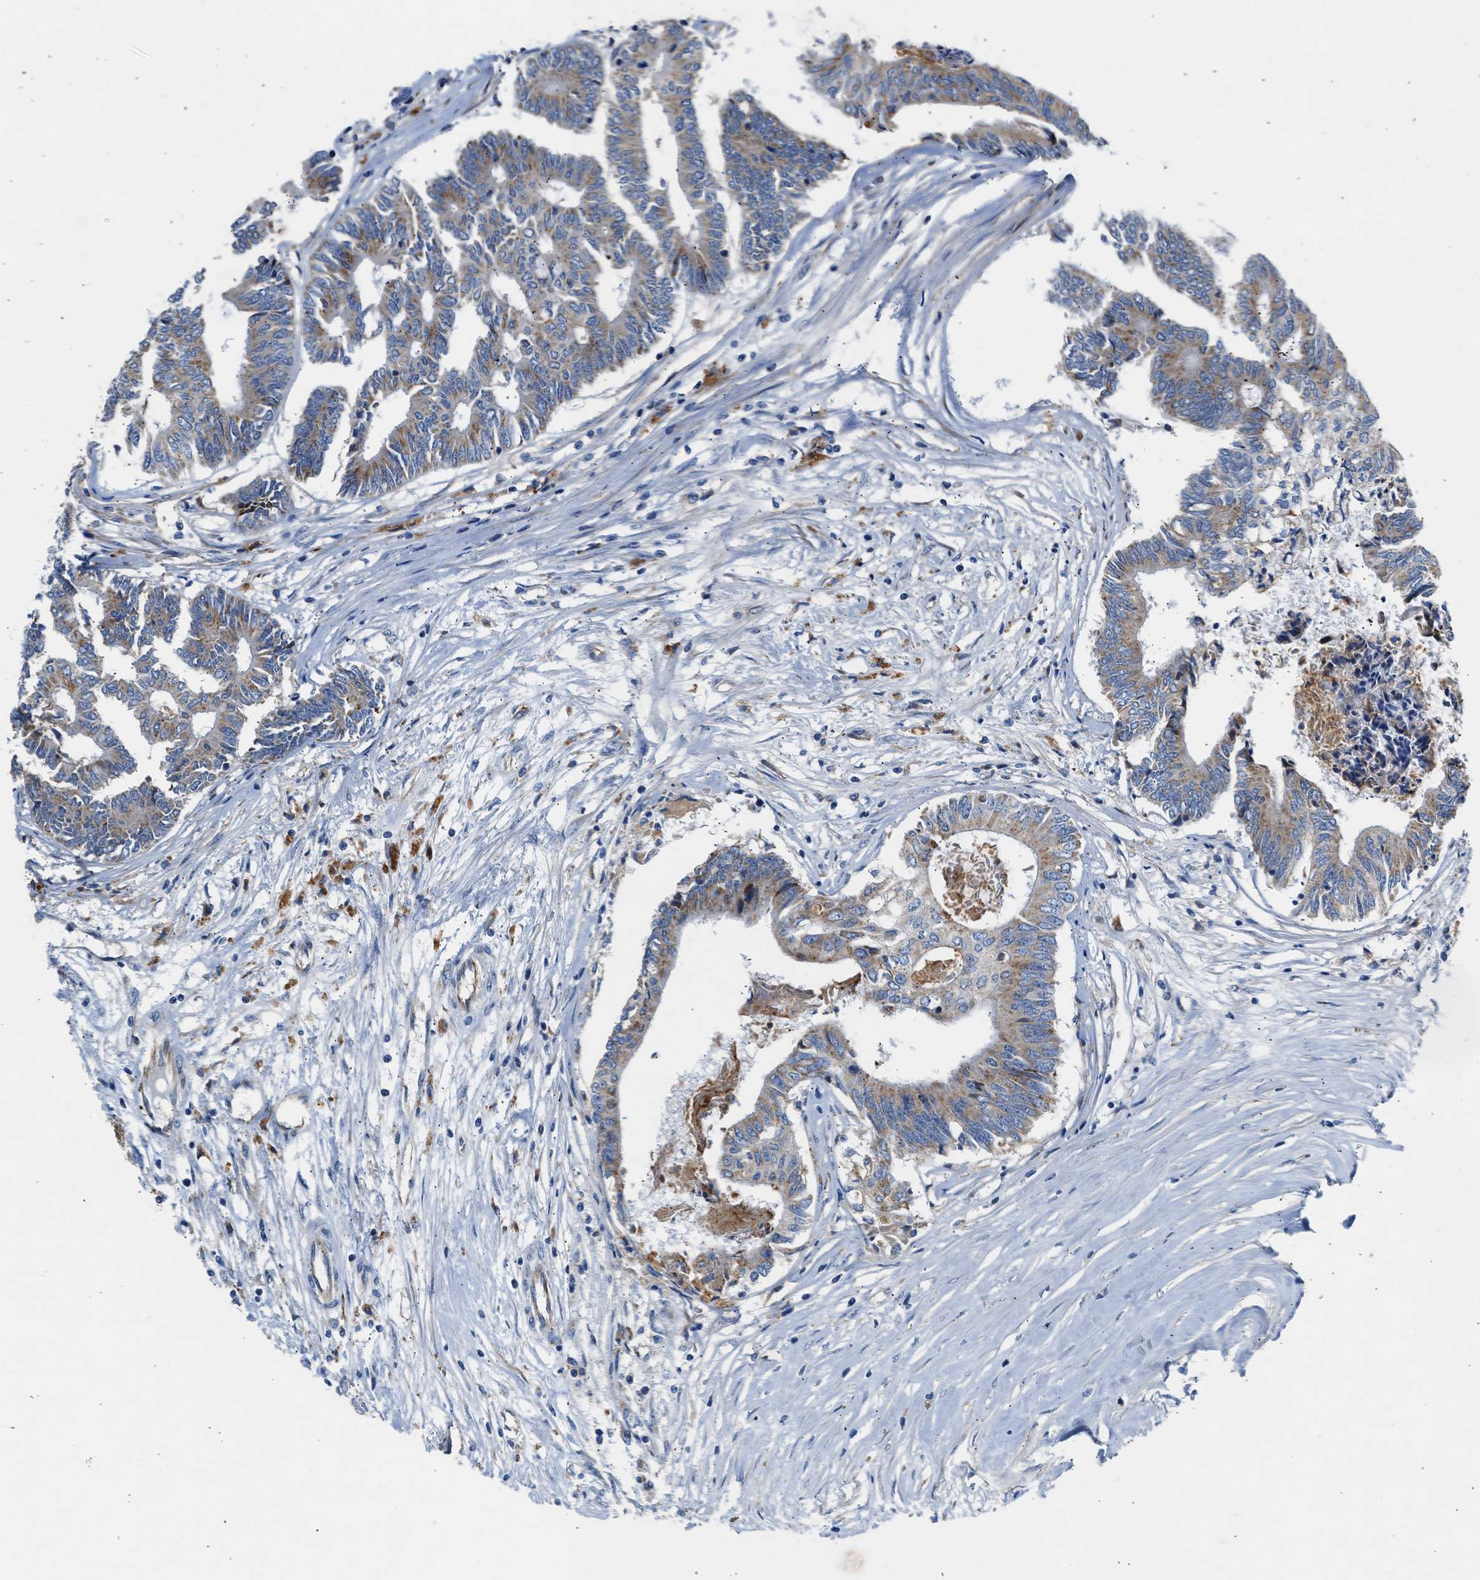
{"staining": {"intensity": "moderate", "quantity": "25%-75%", "location": "cytoplasmic/membranous"}, "tissue": "colorectal cancer", "cell_type": "Tumor cells", "image_type": "cancer", "snomed": [{"axis": "morphology", "description": "Adenocarcinoma, NOS"}, {"axis": "topography", "description": "Rectum"}], "caption": "Colorectal adenocarcinoma stained with DAB (3,3'-diaminobenzidine) immunohistochemistry exhibits medium levels of moderate cytoplasmic/membranous staining in approximately 25%-75% of tumor cells. The staining is performed using DAB (3,3'-diaminobenzidine) brown chromogen to label protein expression. The nuclei are counter-stained blue using hematoxylin.", "gene": "ULK4", "patient": {"sex": "male", "age": 63}}